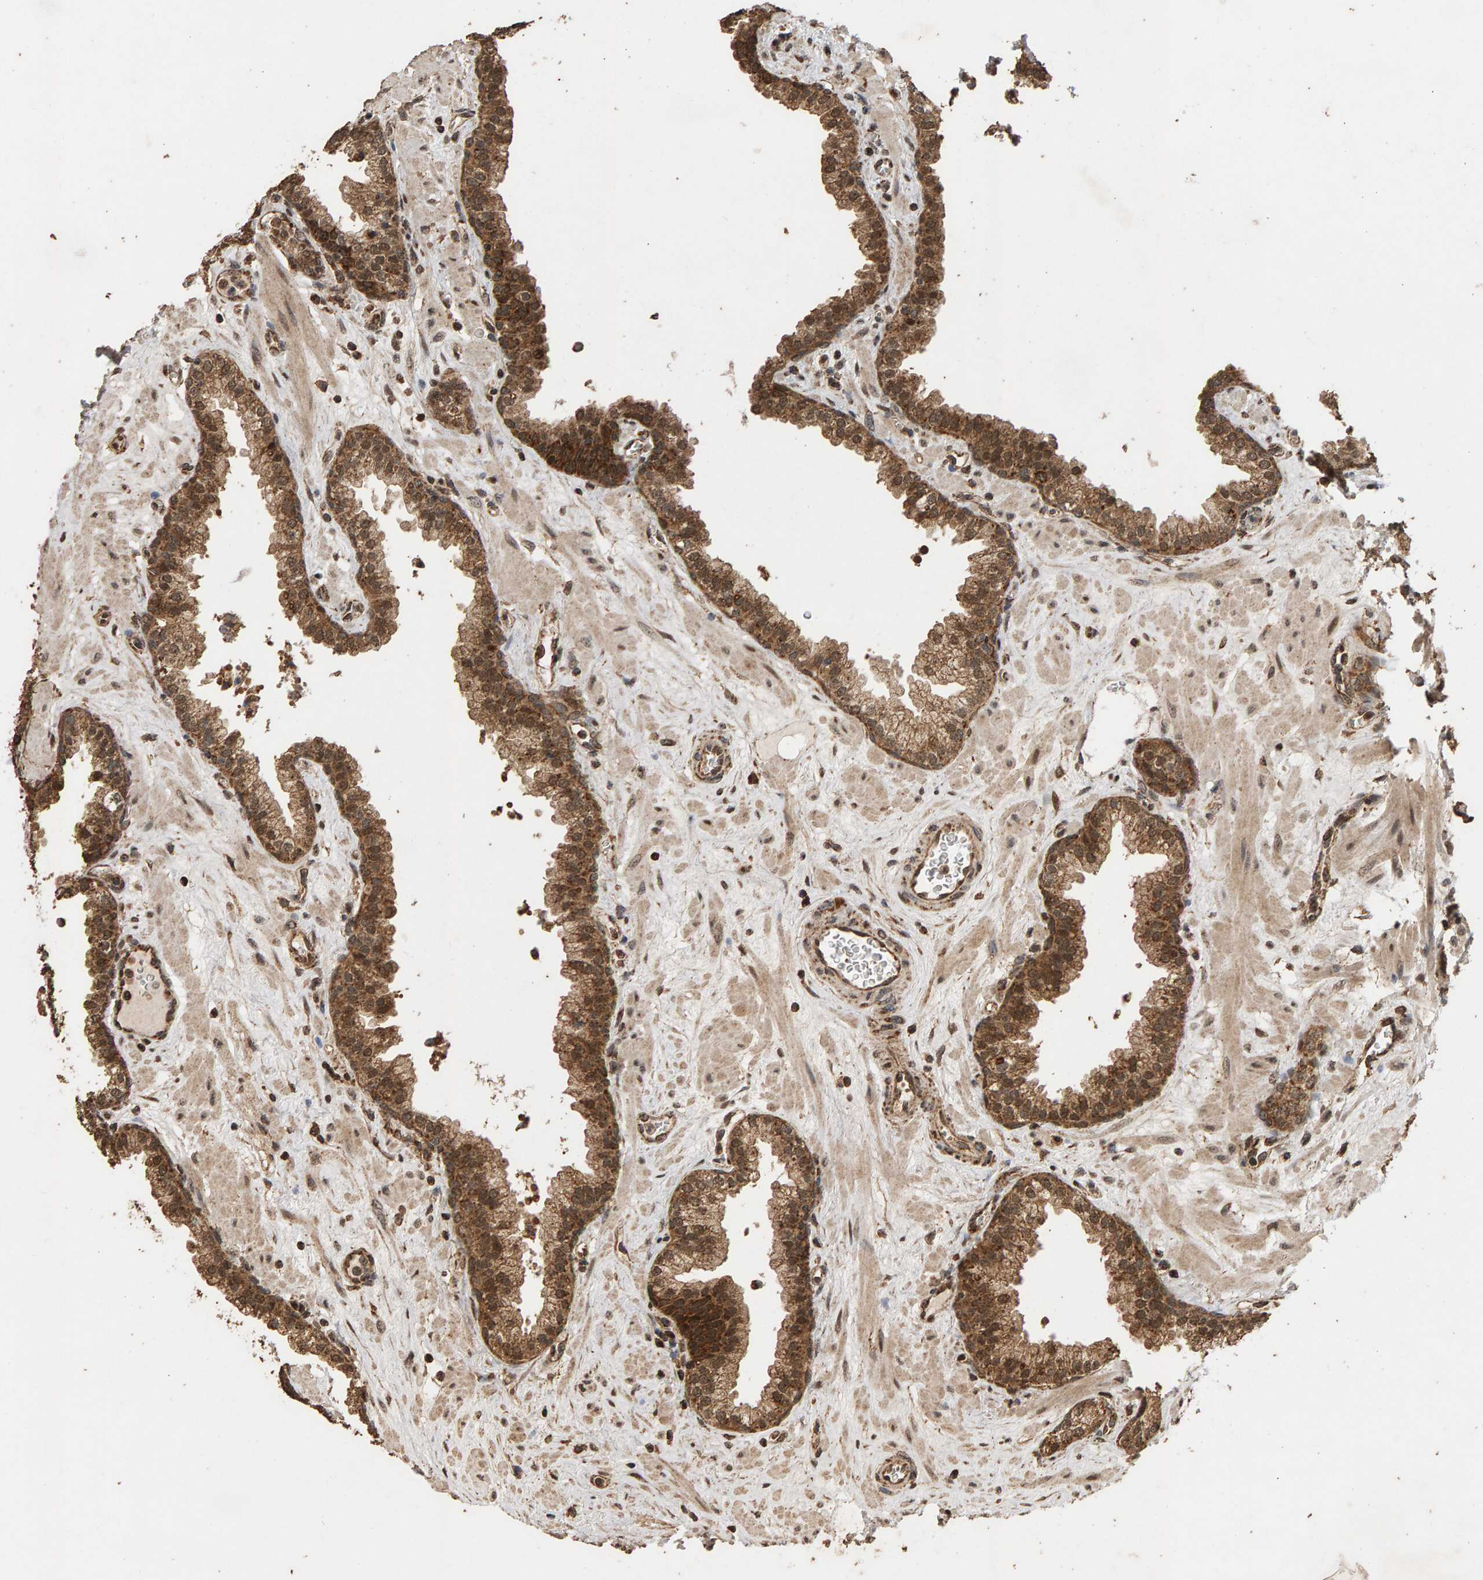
{"staining": {"intensity": "moderate", "quantity": ">75%", "location": "cytoplasmic/membranous,nuclear"}, "tissue": "prostate", "cell_type": "Glandular cells", "image_type": "normal", "snomed": [{"axis": "morphology", "description": "Normal tissue, NOS"}, {"axis": "morphology", "description": "Urothelial carcinoma, Low grade"}, {"axis": "topography", "description": "Urinary bladder"}, {"axis": "topography", "description": "Prostate"}], "caption": "Protein analysis of benign prostate displays moderate cytoplasmic/membranous,nuclear staining in approximately >75% of glandular cells. The protein of interest is shown in brown color, while the nuclei are stained blue.", "gene": "GSTK1", "patient": {"sex": "male", "age": 60}}